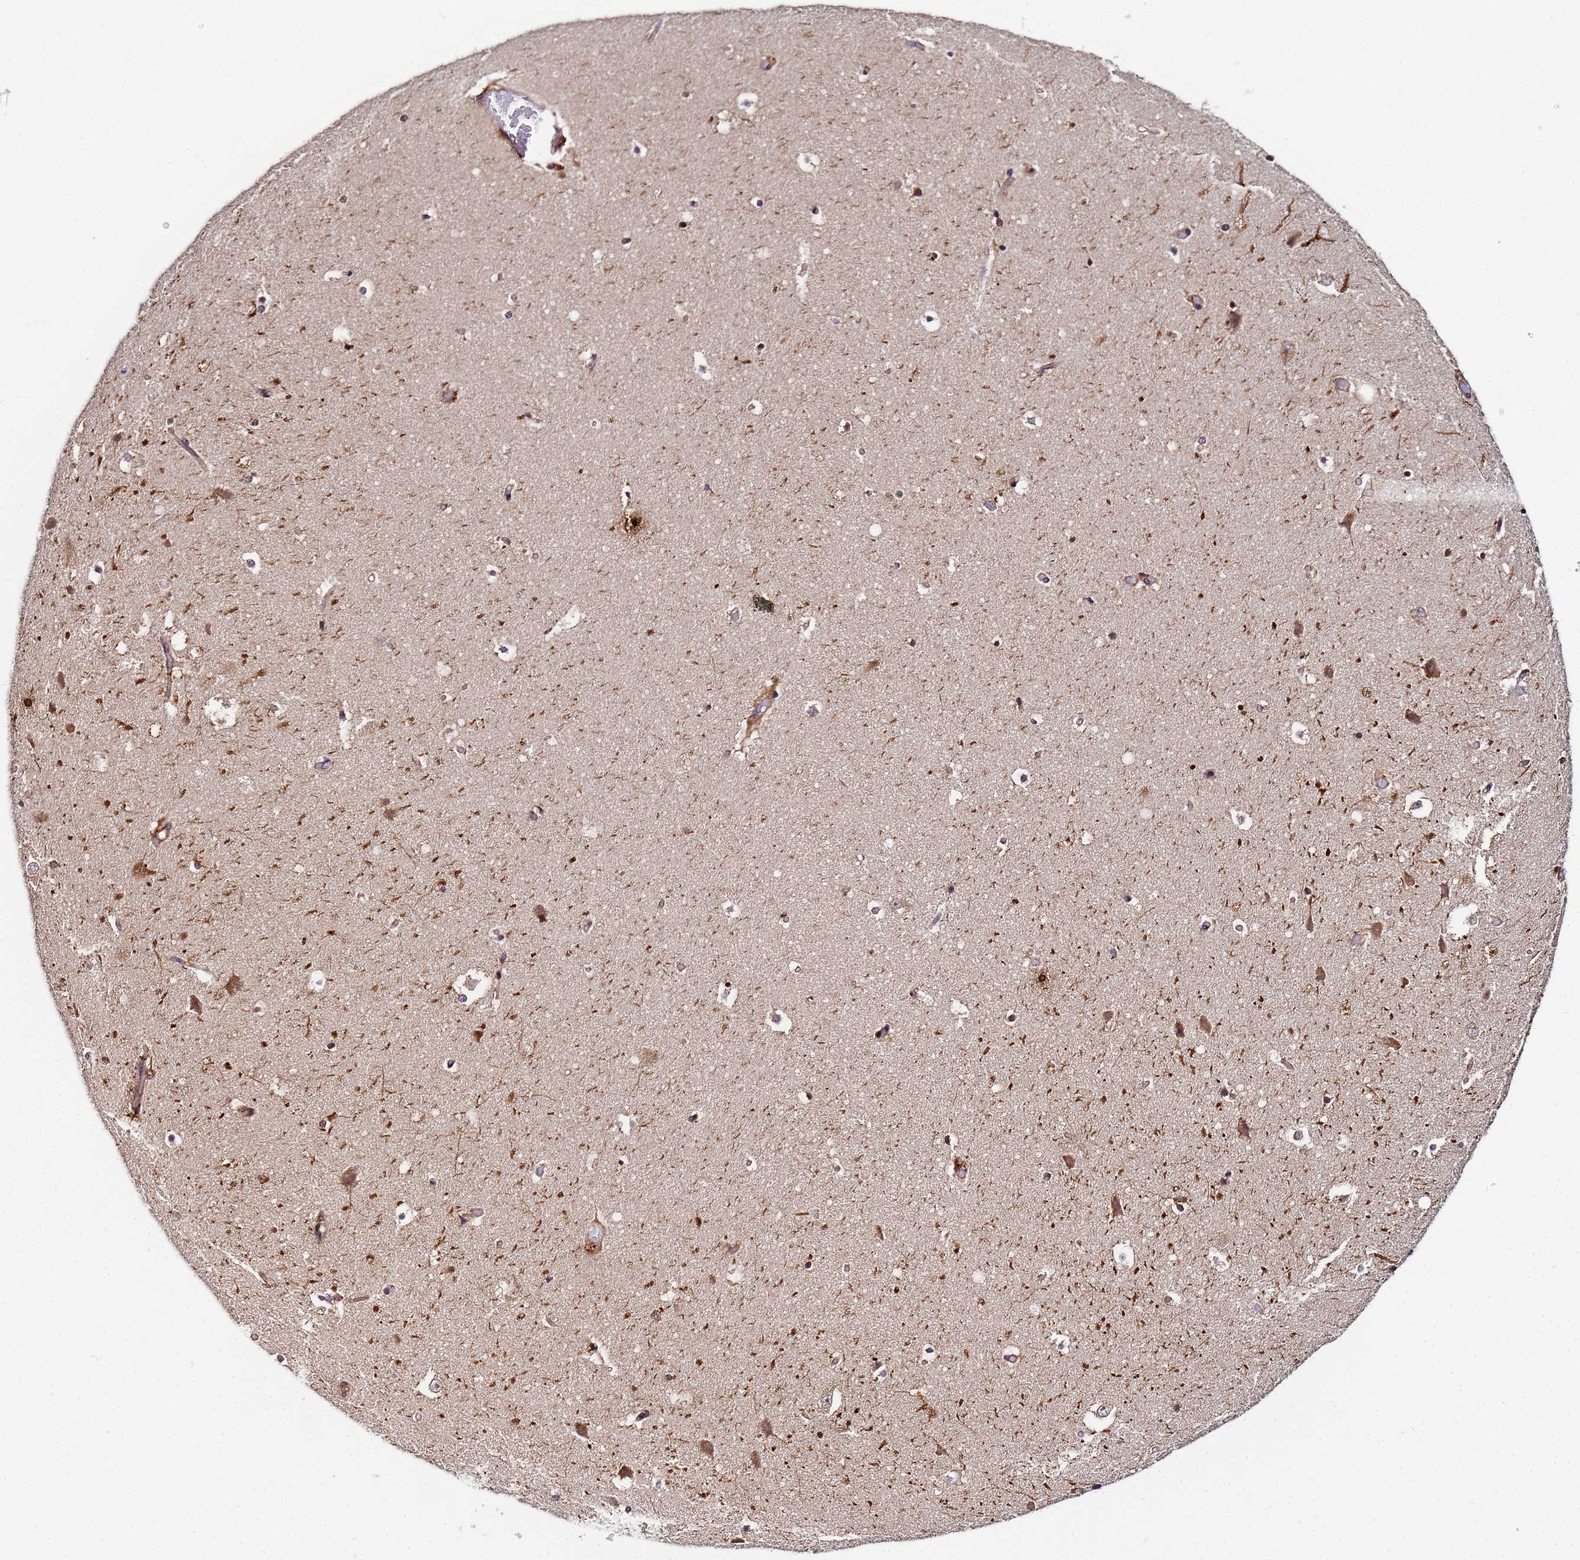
{"staining": {"intensity": "moderate", "quantity": "<25%", "location": "cytoplasmic/membranous"}, "tissue": "hippocampus", "cell_type": "Glial cells", "image_type": "normal", "snomed": [{"axis": "morphology", "description": "Normal tissue, NOS"}, {"axis": "topography", "description": "Hippocampus"}], "caption": "A low amount of moderate cytoplasmic/membranous positivity is present in about <25% of glial cells in normal hippocampus. (brown staining indicates protein expression, while blue staining denotes nuclei).", "gene": "UNC93B1", "patient": {"sex": "female", "age": 52}}